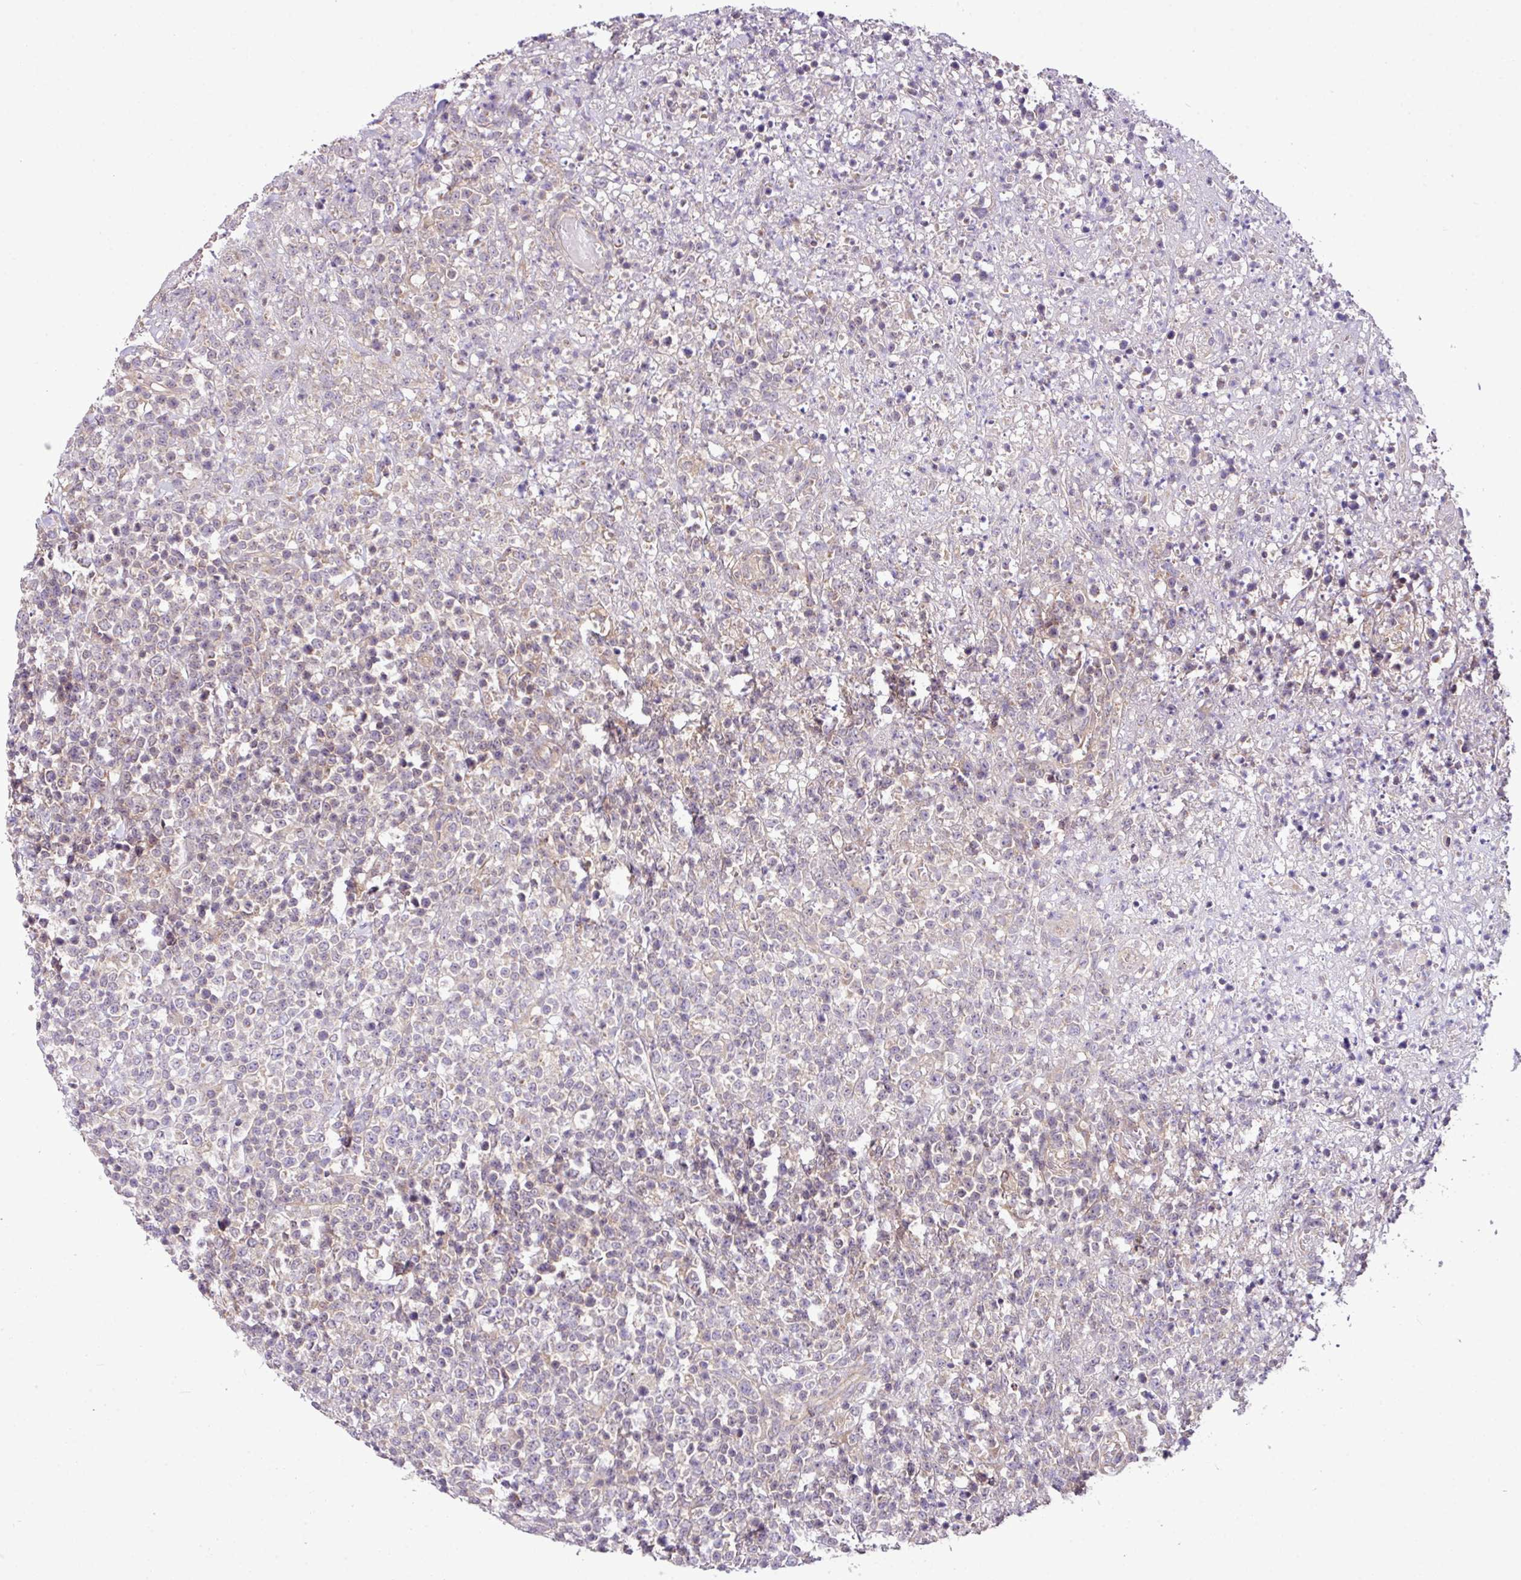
{"staining": {"intensity": "negative", "quantity": "none", "location": "none"}, "tissue": "lymphoma", "cell_type": "Tumor cells", "image_type": "cancer", "snomed": [{"axis": "morphology", "description": "Malignant lymphoma, non-Hodgkin's type, High grade"}, {"axis": "topography", "description": "Colon"}], "caption": "The histopathology image exhibits no significant expression in tumor cells of high-grade malignant lymphoma, non-Hodgkin's type.", "gene": "XIAP", "patient": {"sex": "female", "age": 53}}